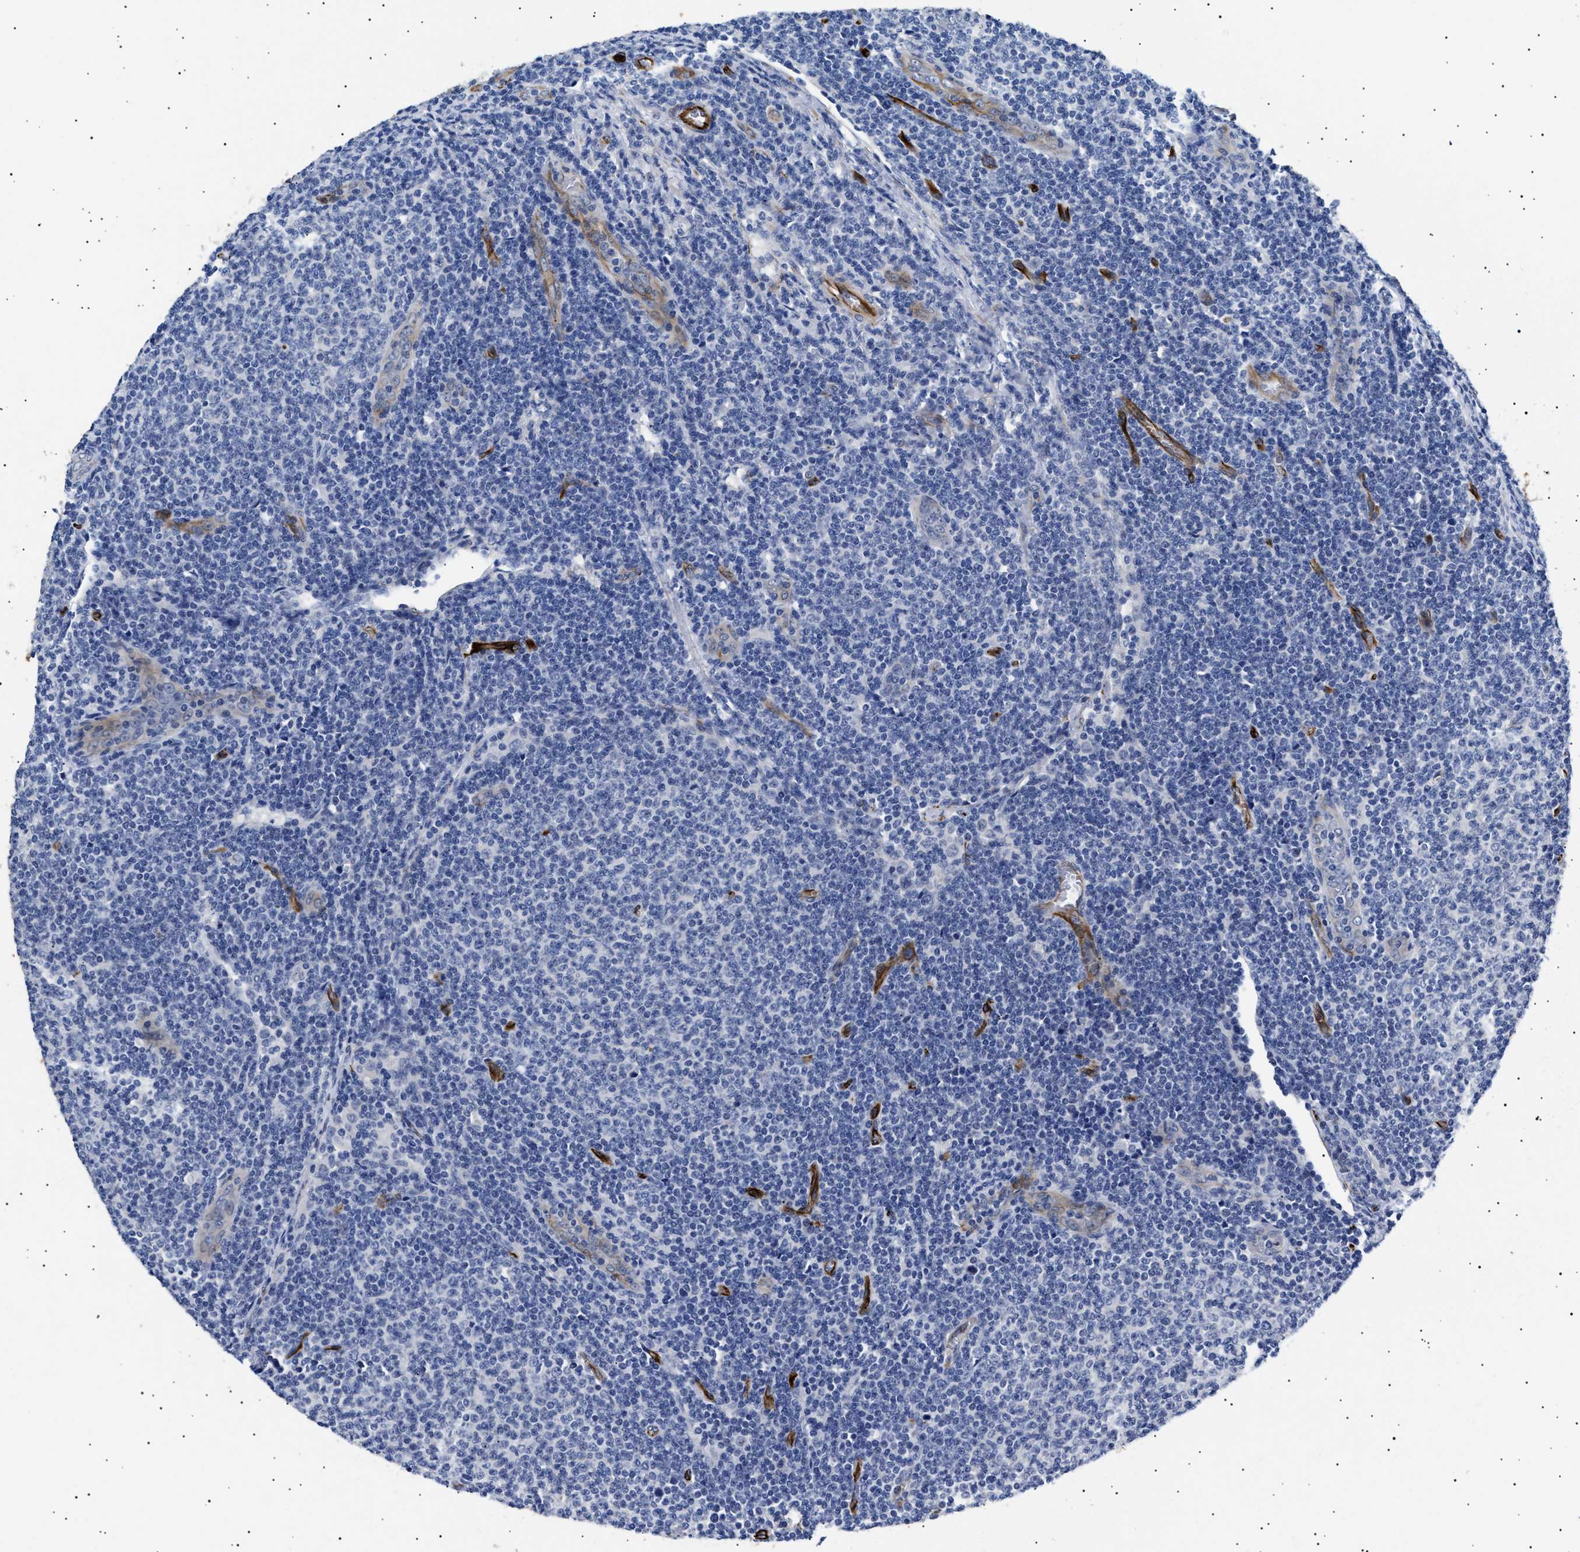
{"staining": {"intensity": "negative", "quantity": "none", "location": "none"}, "tissue": "lymphoma", "cell_type": "Tumor cells", "image_type": "cancer", "snomed": [{"axis": "morphology", "description": "Malignant lymphoma, non-Hodgkin's type, Low grade"}, {"axis": "topography", "description": "Lymph node"}], "caption": "Tumor cells are negative for brown protein staining in low-grade malignant lymphoma, non-Hodgkin's type.", "gene": "OLFML2A", "patient": {"sex": "male", "age": 66}}